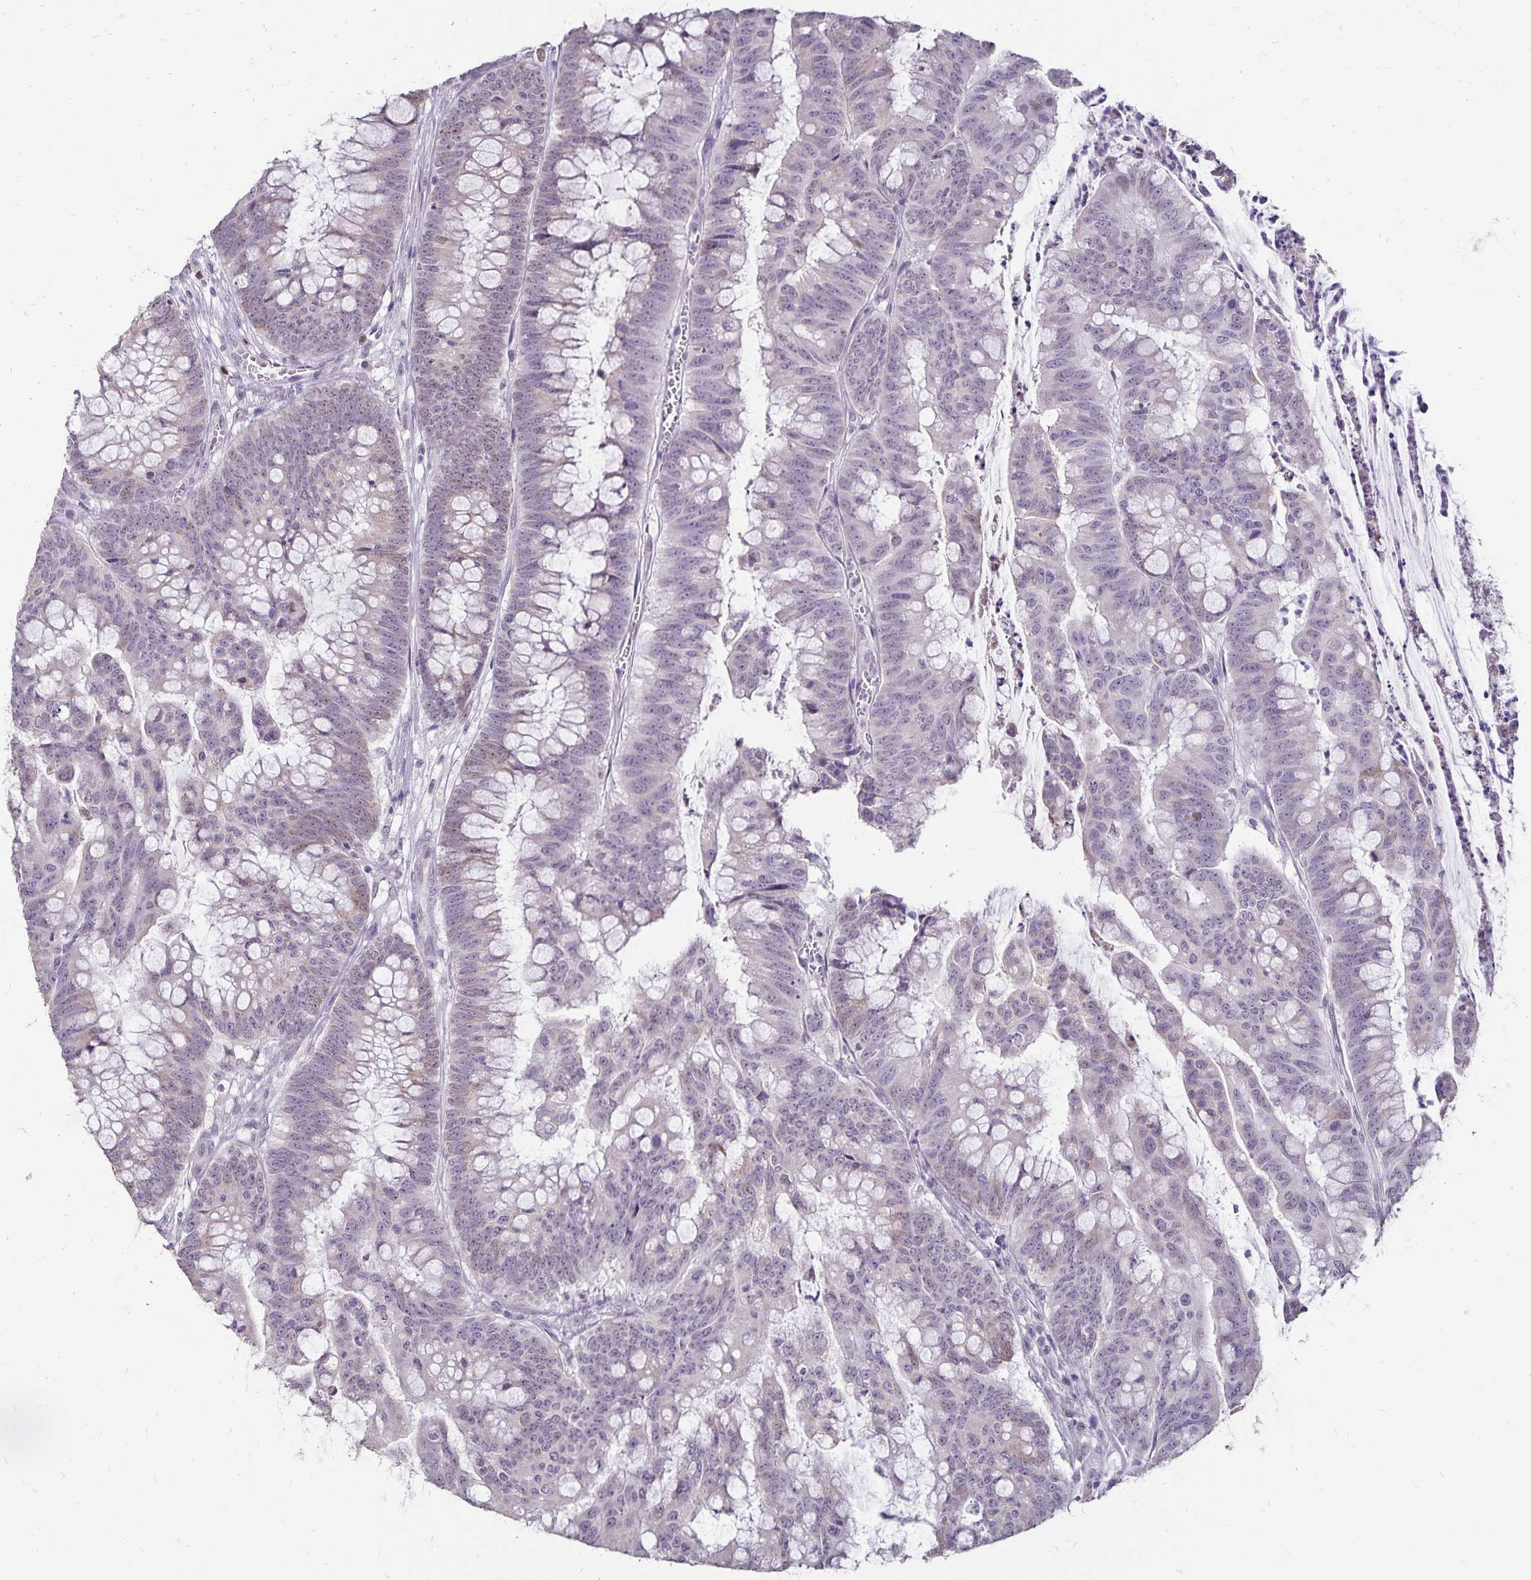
{"staining": {"intensity": "weak", "quantity": "<25%", "location": "cytoplasmic/membranous"}, "tissue": "colorectal cancer", "cell_type": "Tumor cells", "image_type": "cancer", "snomed": [{"axis": "morphology", "description": "Adenocarcinoma, NOS"}, {"axis": "topography", "description": "Colon"}], "caption": "This is an immunohistochemistry (IHC) micrograph of adenocarcinoma (colorectal). There is no positivity in tumor cells.", "gene": "POLB", "patient": {"sex": "male", "age": 62}}